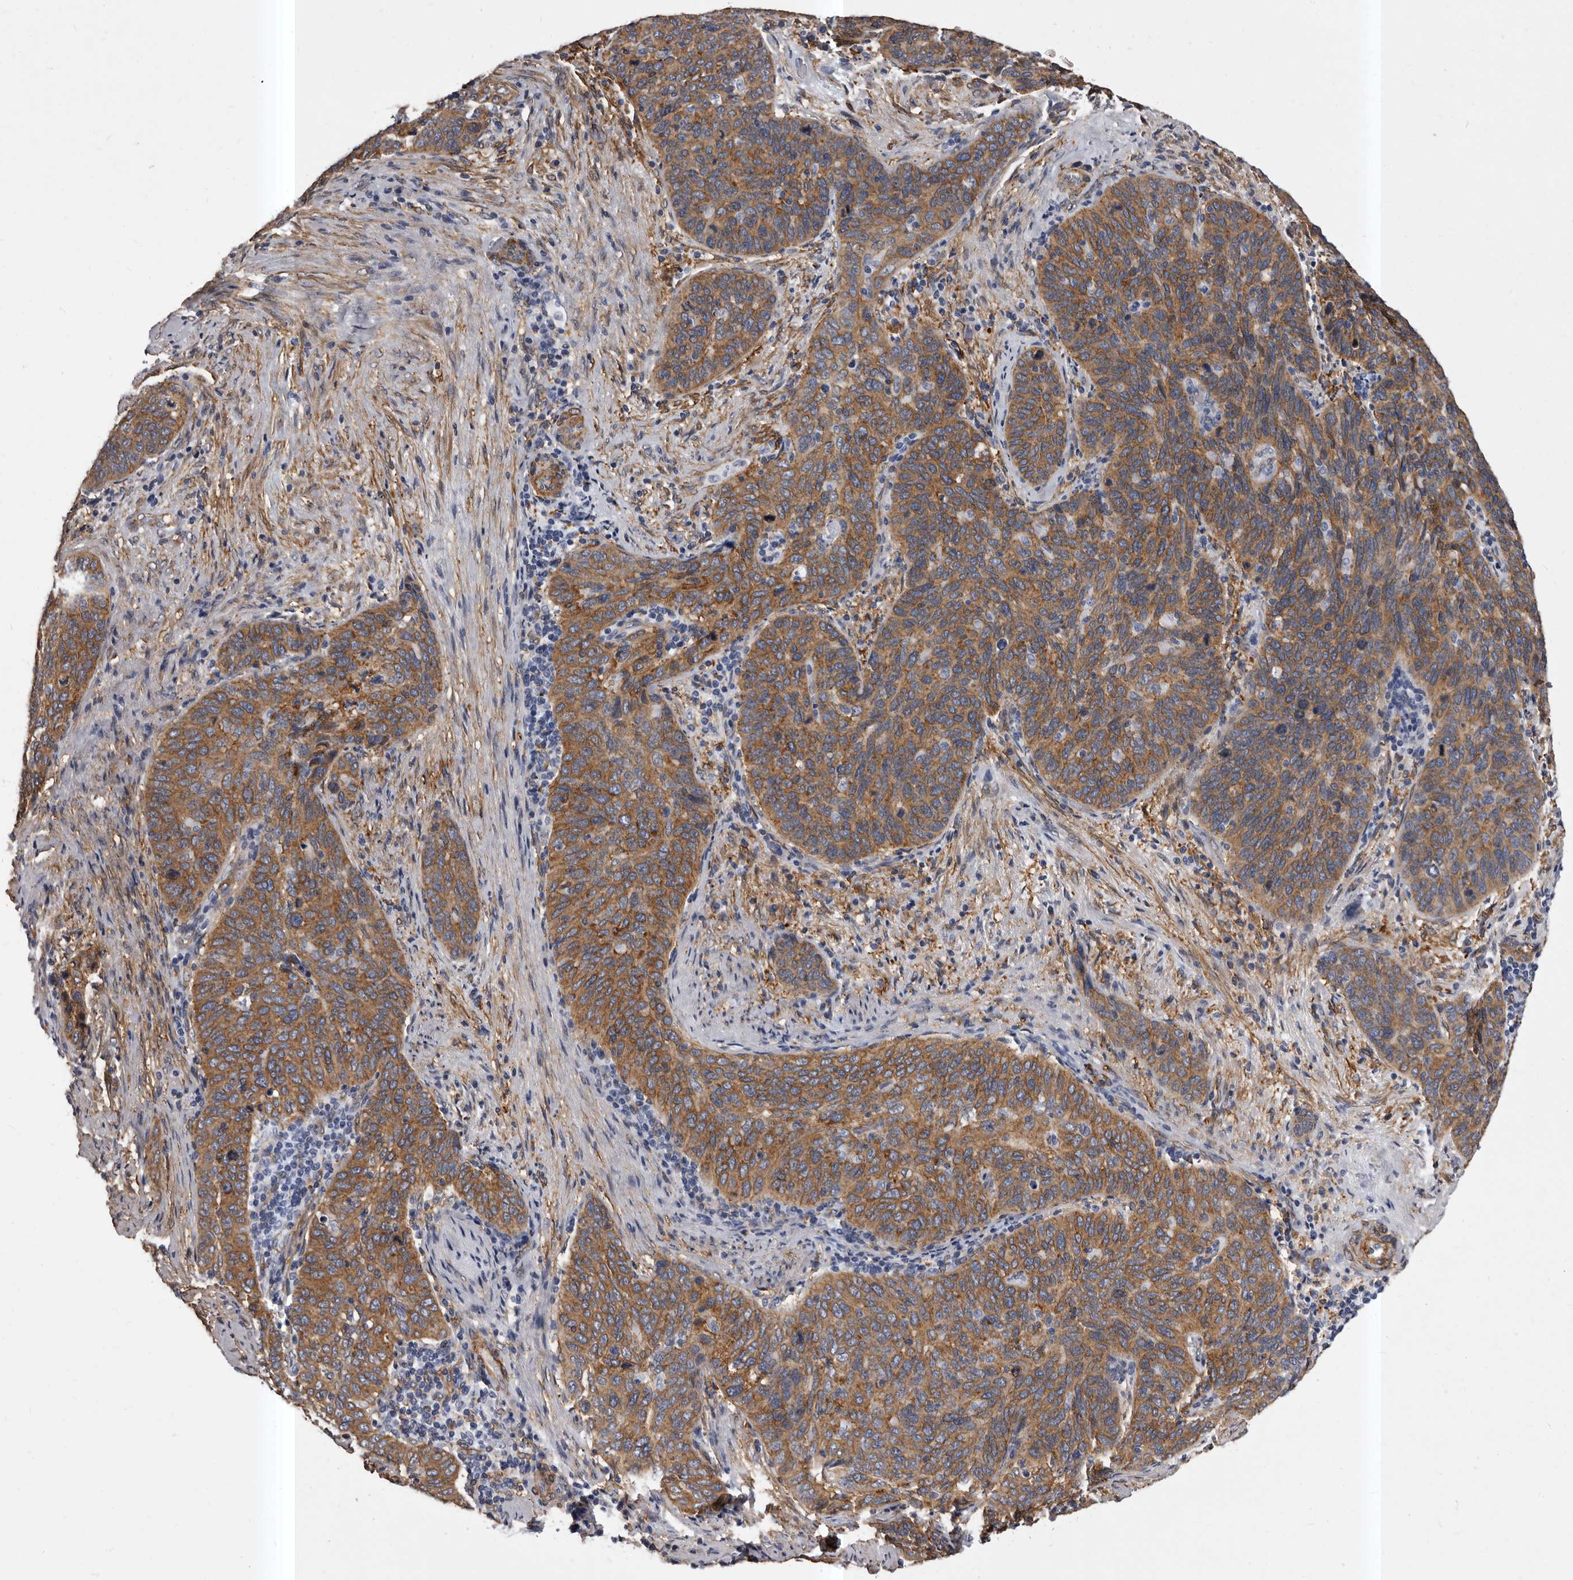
{"staining": {"intensity": "moderate", "quantity": ">75%", "location": "cytoplasmic/membranous"}, "tissue": "cervical cancer", "cell_type": "Tumor cells", "image_type": "cancer", "snomed": [{"axis": "morphology", "description": "Squamous cell carcinoma, NOS"}, {"axis": "topography", "description": "Cervix"}], "caption": "Cervical cancer stained for a protein (brown) reveals moderate cytoplasmic/membranous positive positivity in about >75% of tumor cells.", "gene": "ENAH", "patient": {"sex": "female", "age": 60}}